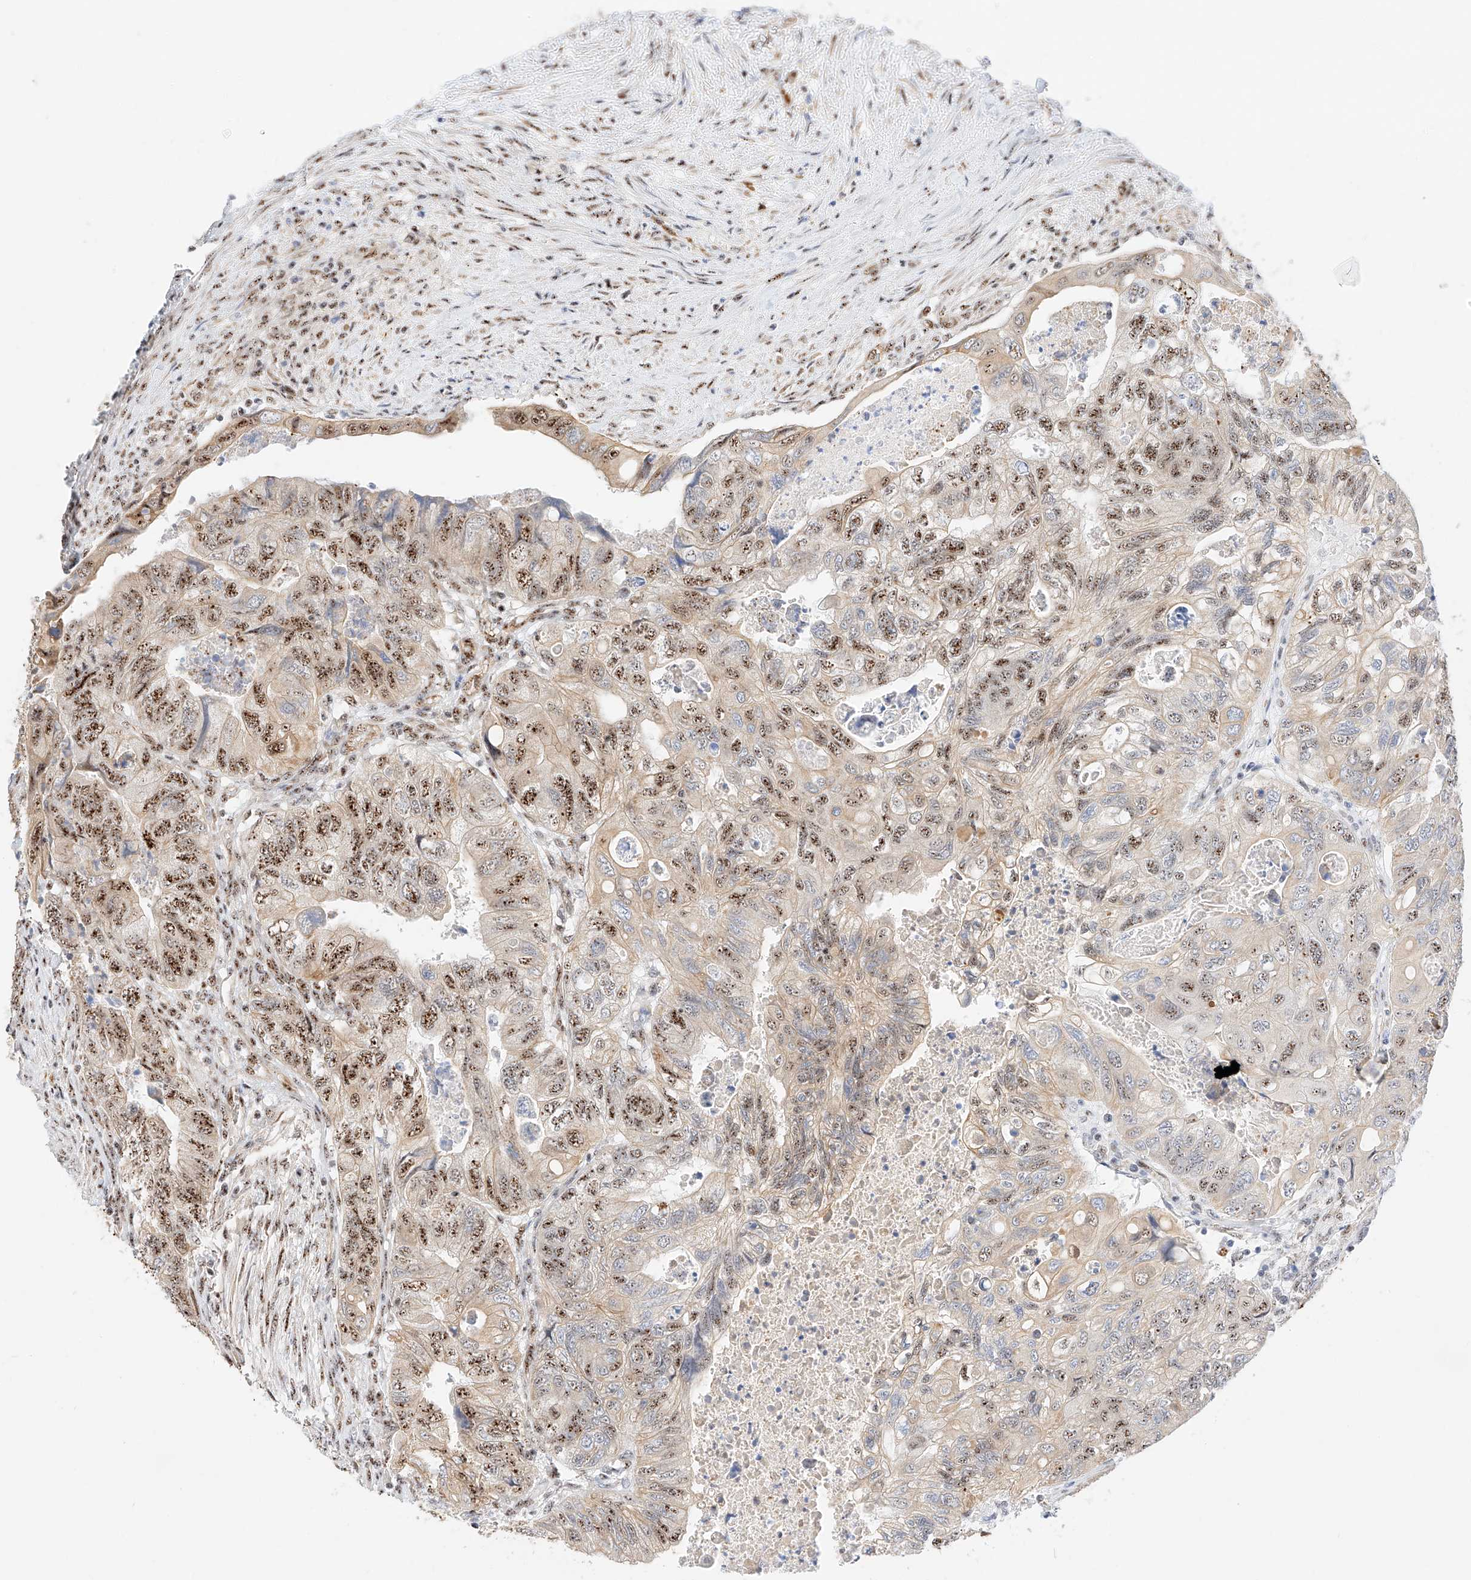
{"staining": {"intensity": "strong", "quantity": "25%-75%", "location": "nuclear"}, "tissue": "colorectal cancer", "cell_type": "Tumor cells", "image_type": "cancer", "snomed": [{"axis": "morphology", "description": "Adenocarcinoma, NOS"}, {"axis": "topography", "description": "Rectum"}], "caption": "Brown immunohistochemical staining in human colorectal cancer (adenocarcinoma) exhibits strong nuclear expression in approximately 25%-75% of tumor cells. (brown staining indicates protein expression, while blue staining denotes nuclei).", "gene": "ATXN7L2", "patient": {"sex": "male", "age": 63}}